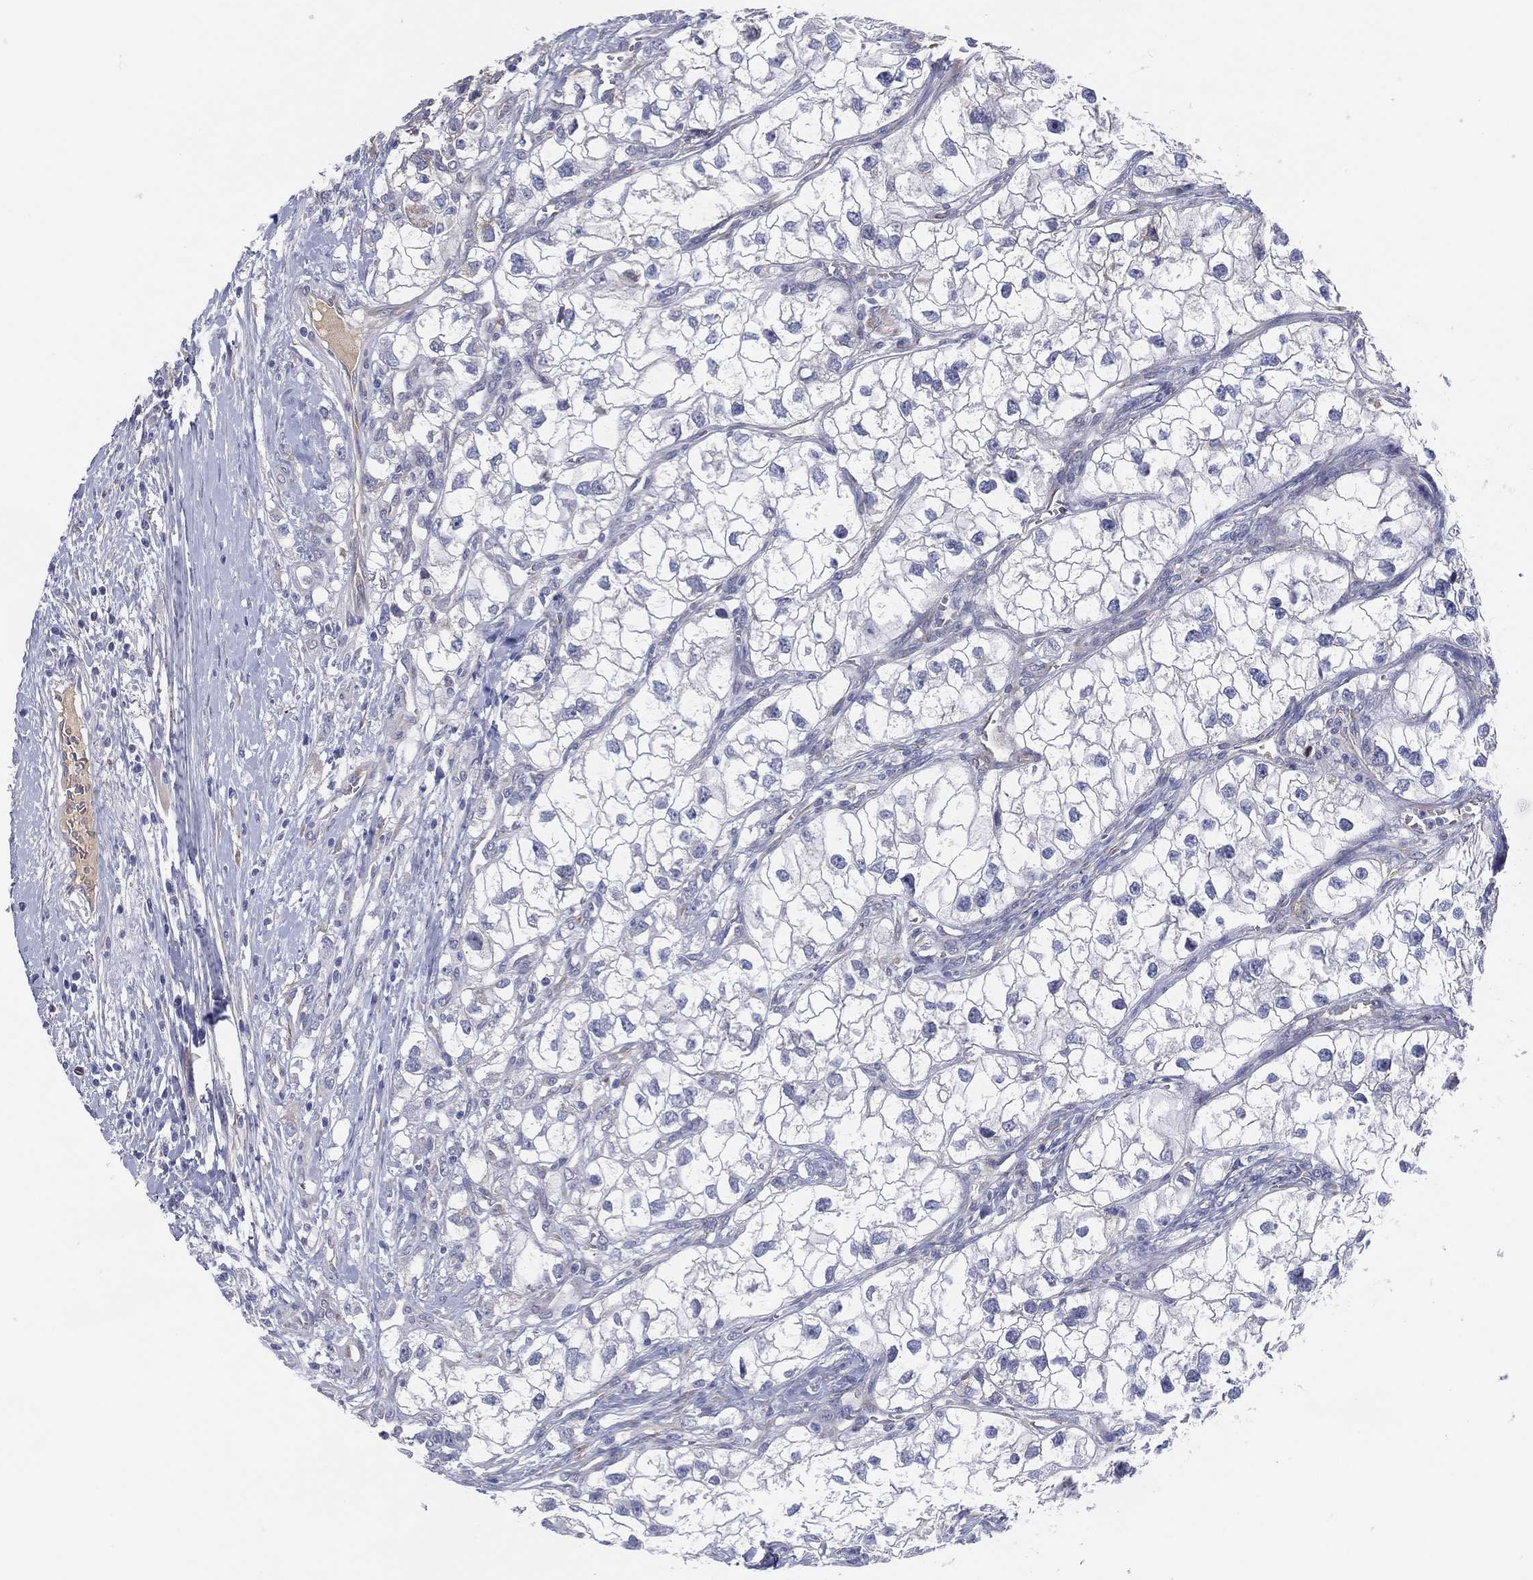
{"staining": {"intensity": "negative", "quantity": "none", "location": "none"}, "tissue": "renal cancer", "cell_type": "Tumor cells", "image_type": "cancer", "snomed": [{"axis": "morphology", "description": "Adenocarcinoma, NOS"}, {"axis": "topography", "description": "Kidney"}], "caption": "High power microscopy photomicrograph of an immunohistochemistry image of renal adenocarcinoma, revealing no significant positivity in tumor cells. (Immunohistochemistry (ihc), brightfield microscopy, high magnification).", "gene": "MLF1", "patient": {"sex": "male", "age": 59}}